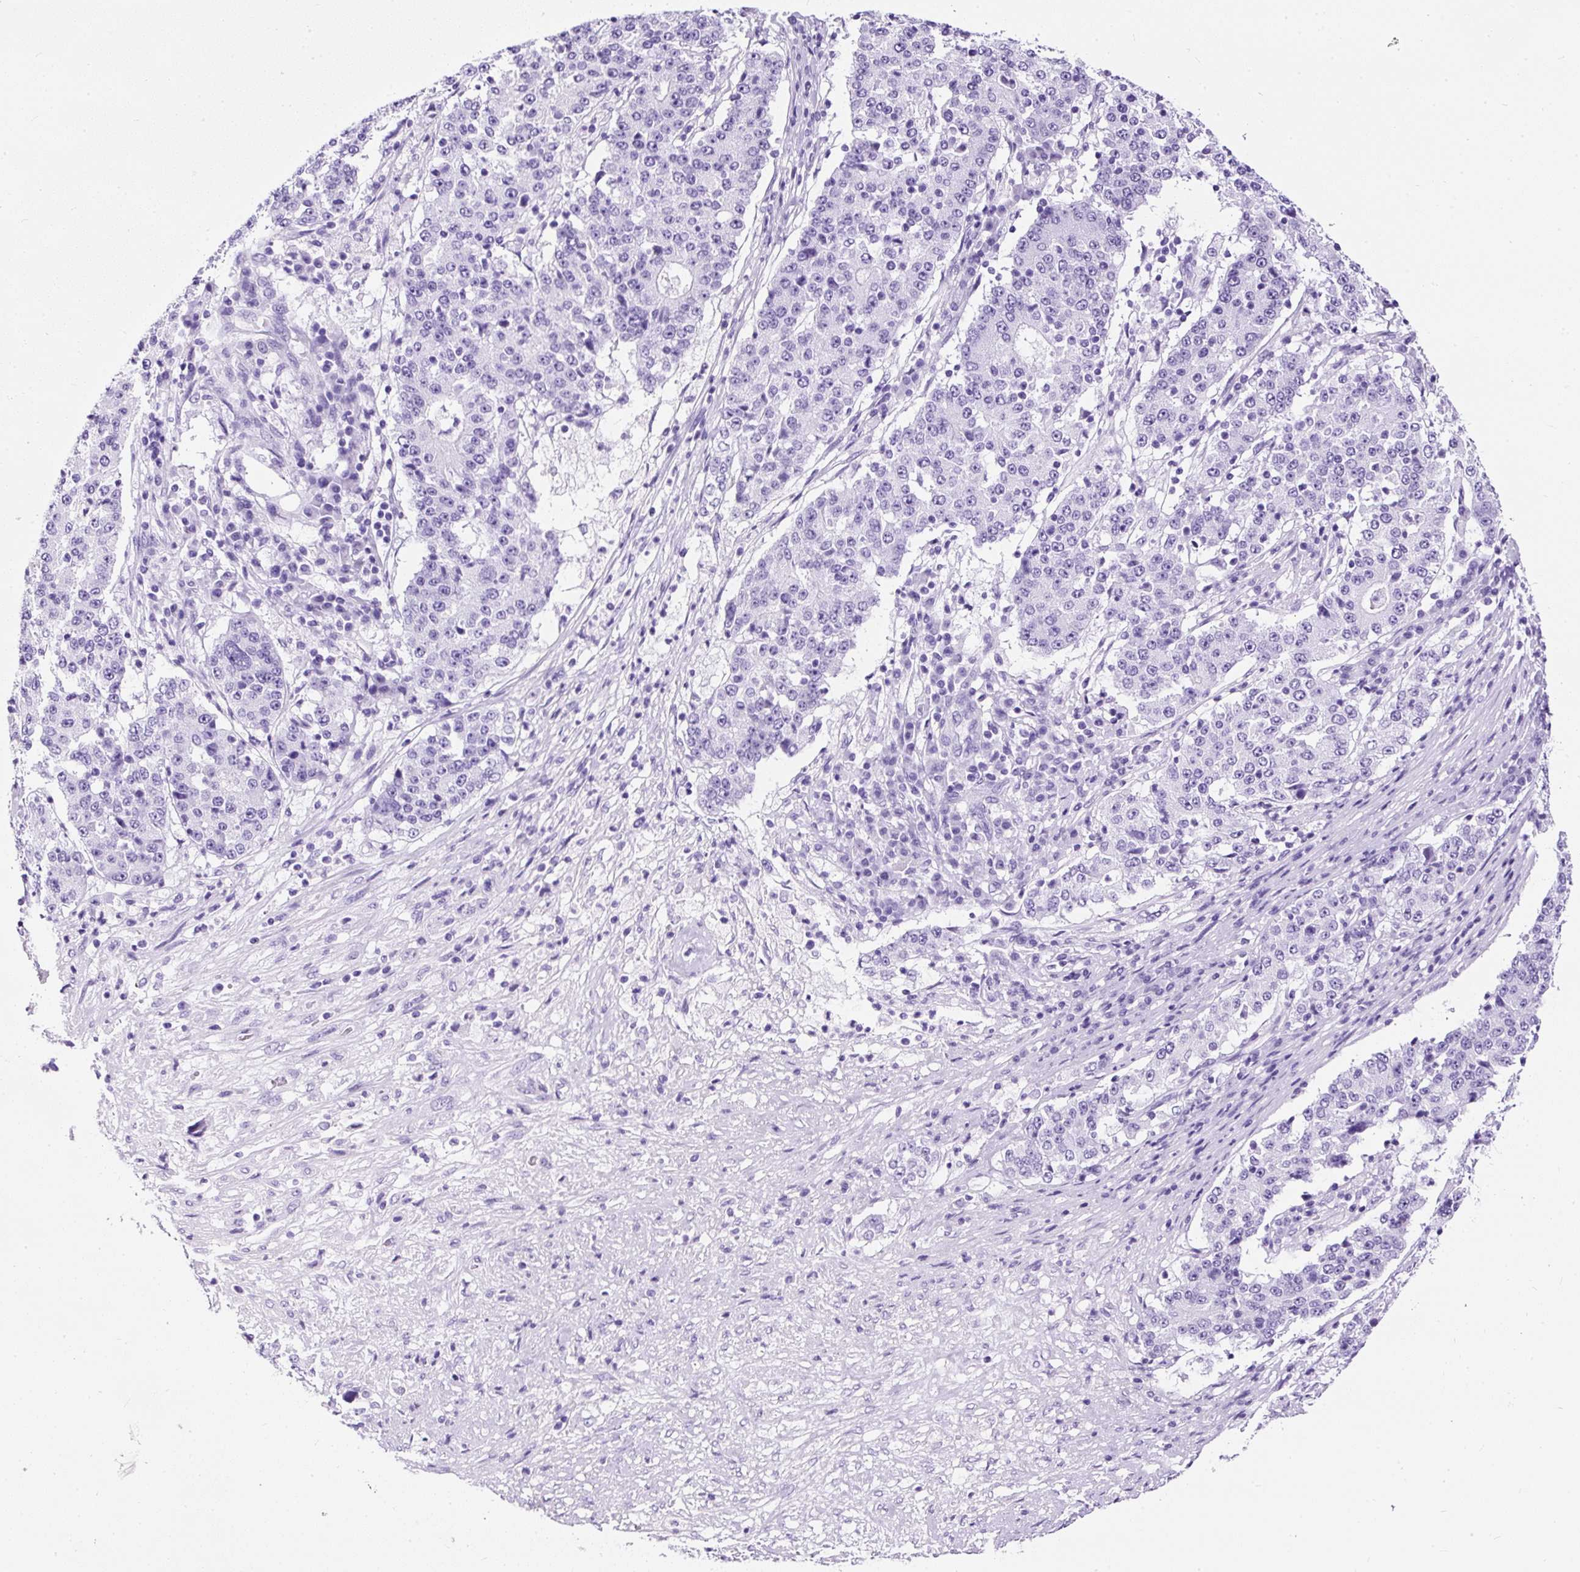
{"staining": {"intensity": "negative", "quantity": "none", "location": "none"}, "tissue": "stomach cancer", "cell_type": "Tumor cells", "image_type": "cancer", "snomed": [{"axis": "morphology", "description": "Adenocarcinoma, NOS"}, {"axis": "topography", "description": "Stomach"}], "caption": "High magnification brightfield microscopy of stomach adenocarcinoma stained with DAB (brown) and counterstained with hematoxylin (blue): tumor cells show no significant expression.", "gene": "NTS", "patient": {"sex": "male", "age": 59}}